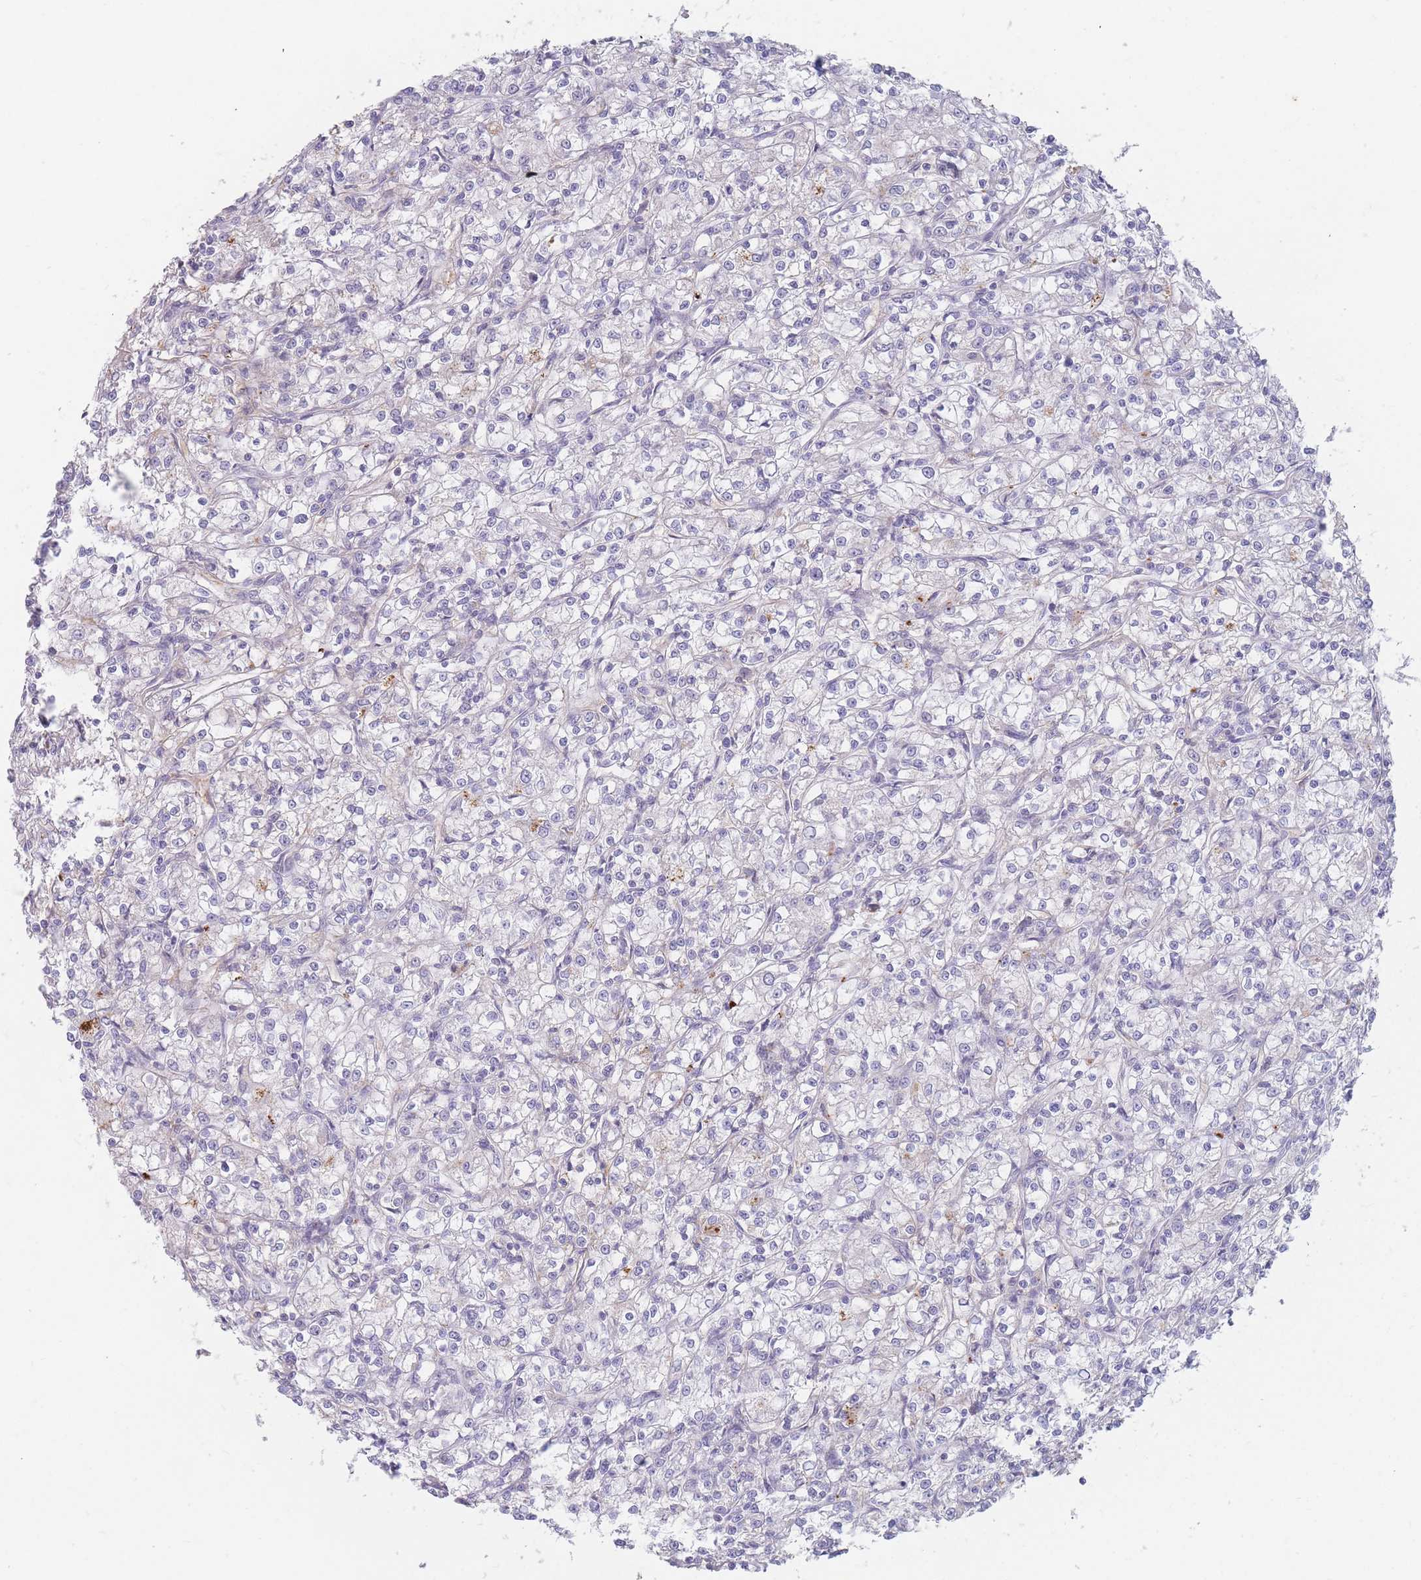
{"staining": {"intensity": "negative", "quantity": "none", "location": "none"}, "tissue": "renal cancer", "cell_type": "Tumor cells", "image_type": "cancer", "snomed": [{"axis": "morphology", "description": "Adenocarcinoma, NOS"}, {"axis": "topography", "description": "Kidney"}], "caption": "The micrograph reveals no staining of tumor cells in renal cancer.", "gene": "PRG4", "patient": {"sex": "female", "age": 59}}